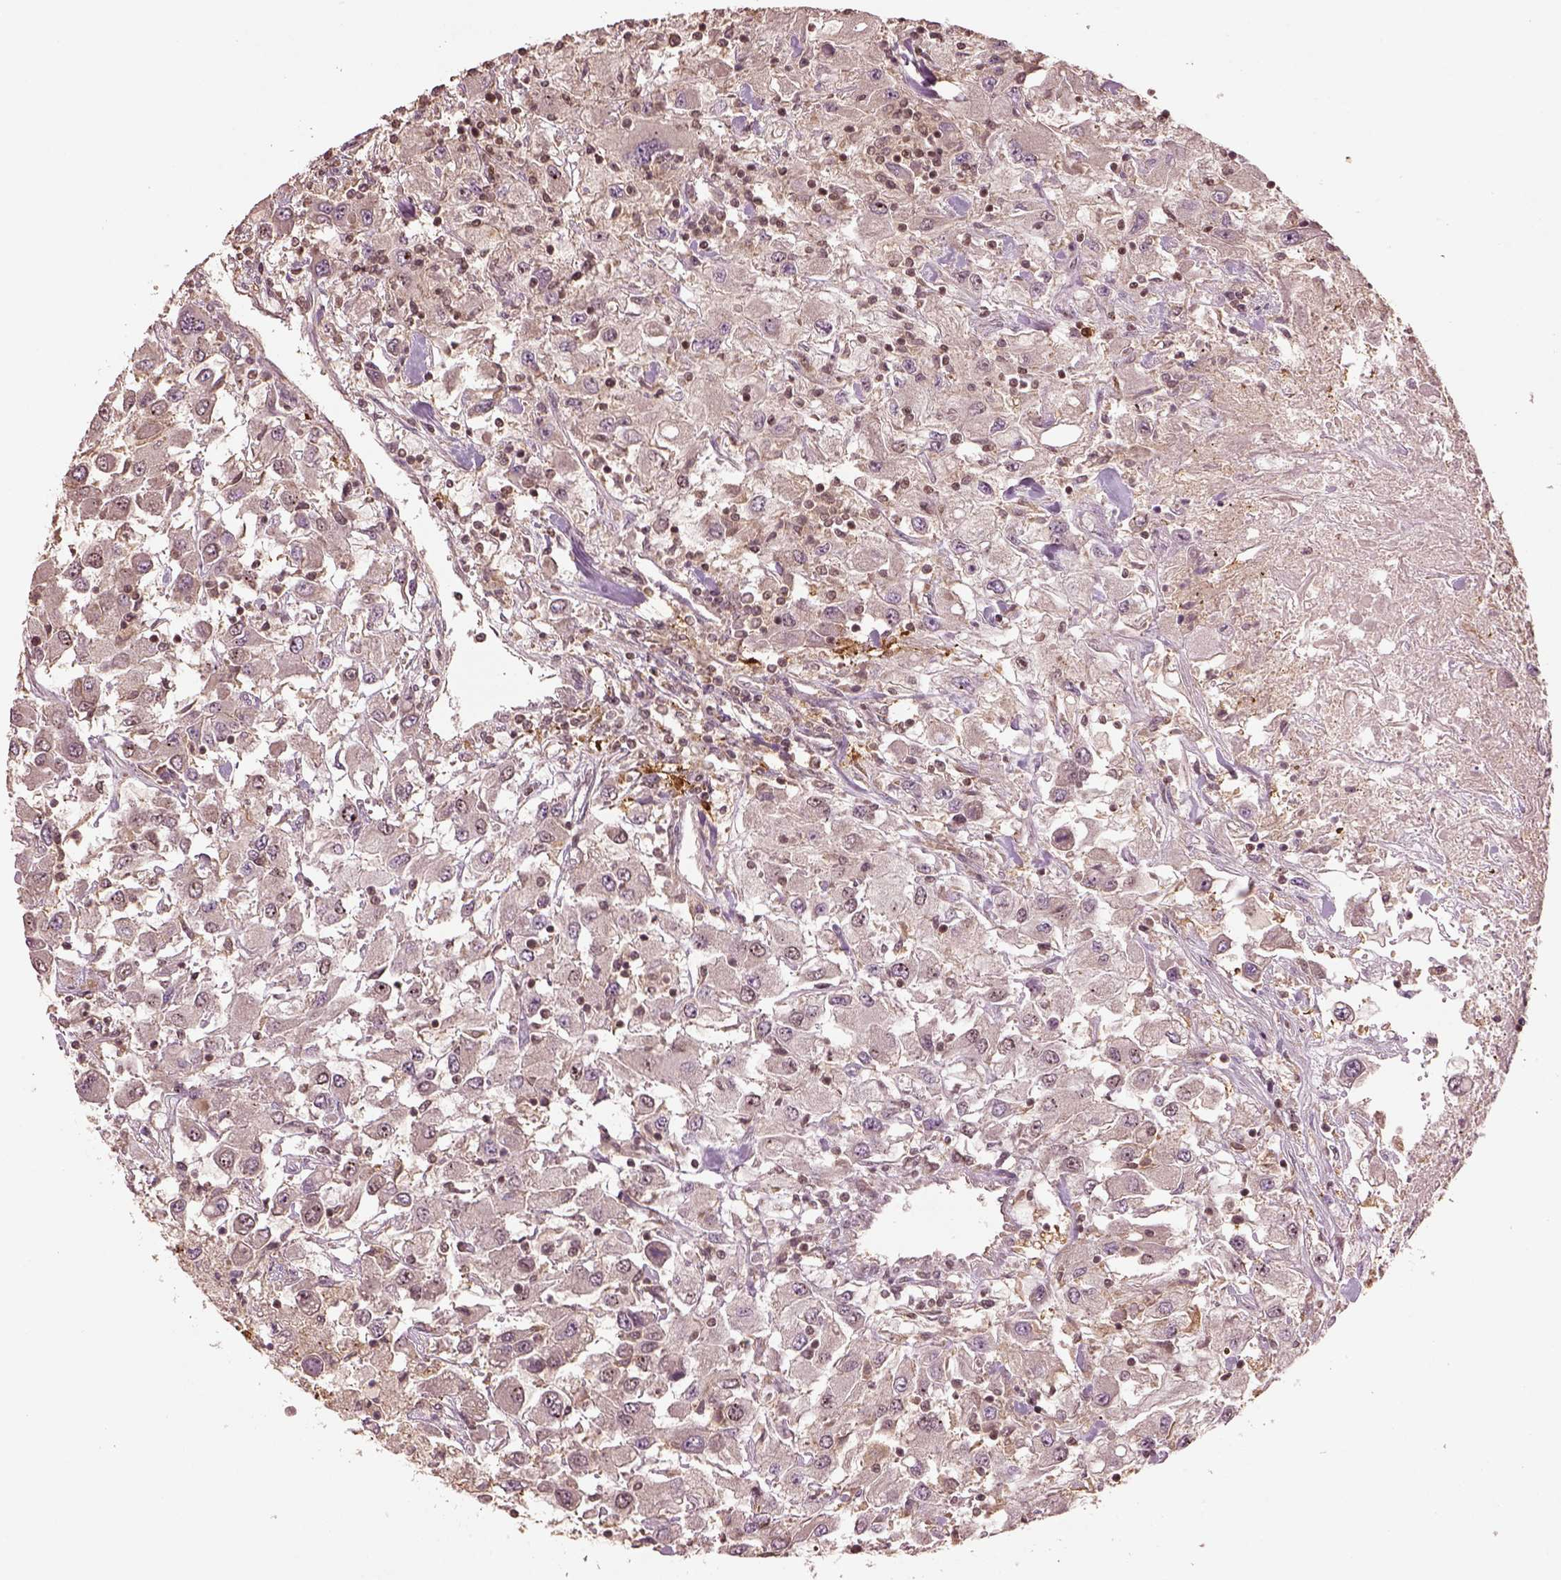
{"staining": {"intensity": "weak", "quantity": "<25%", "location": "nuclear"}, "tissue": "renal cancer", "cell_type": "Tumor cells", "image_type": "cancer", "snomed": [{"axis": "morphology", "description": "Adenocarcinoma, NOS"}, {"axis": "topography", "description": "Kidney"}], "caption": "There is no significant staining in tumor cells of renal cancer.", "gene": "BRD9", "patient": {"sex": "female", "age": 67}}